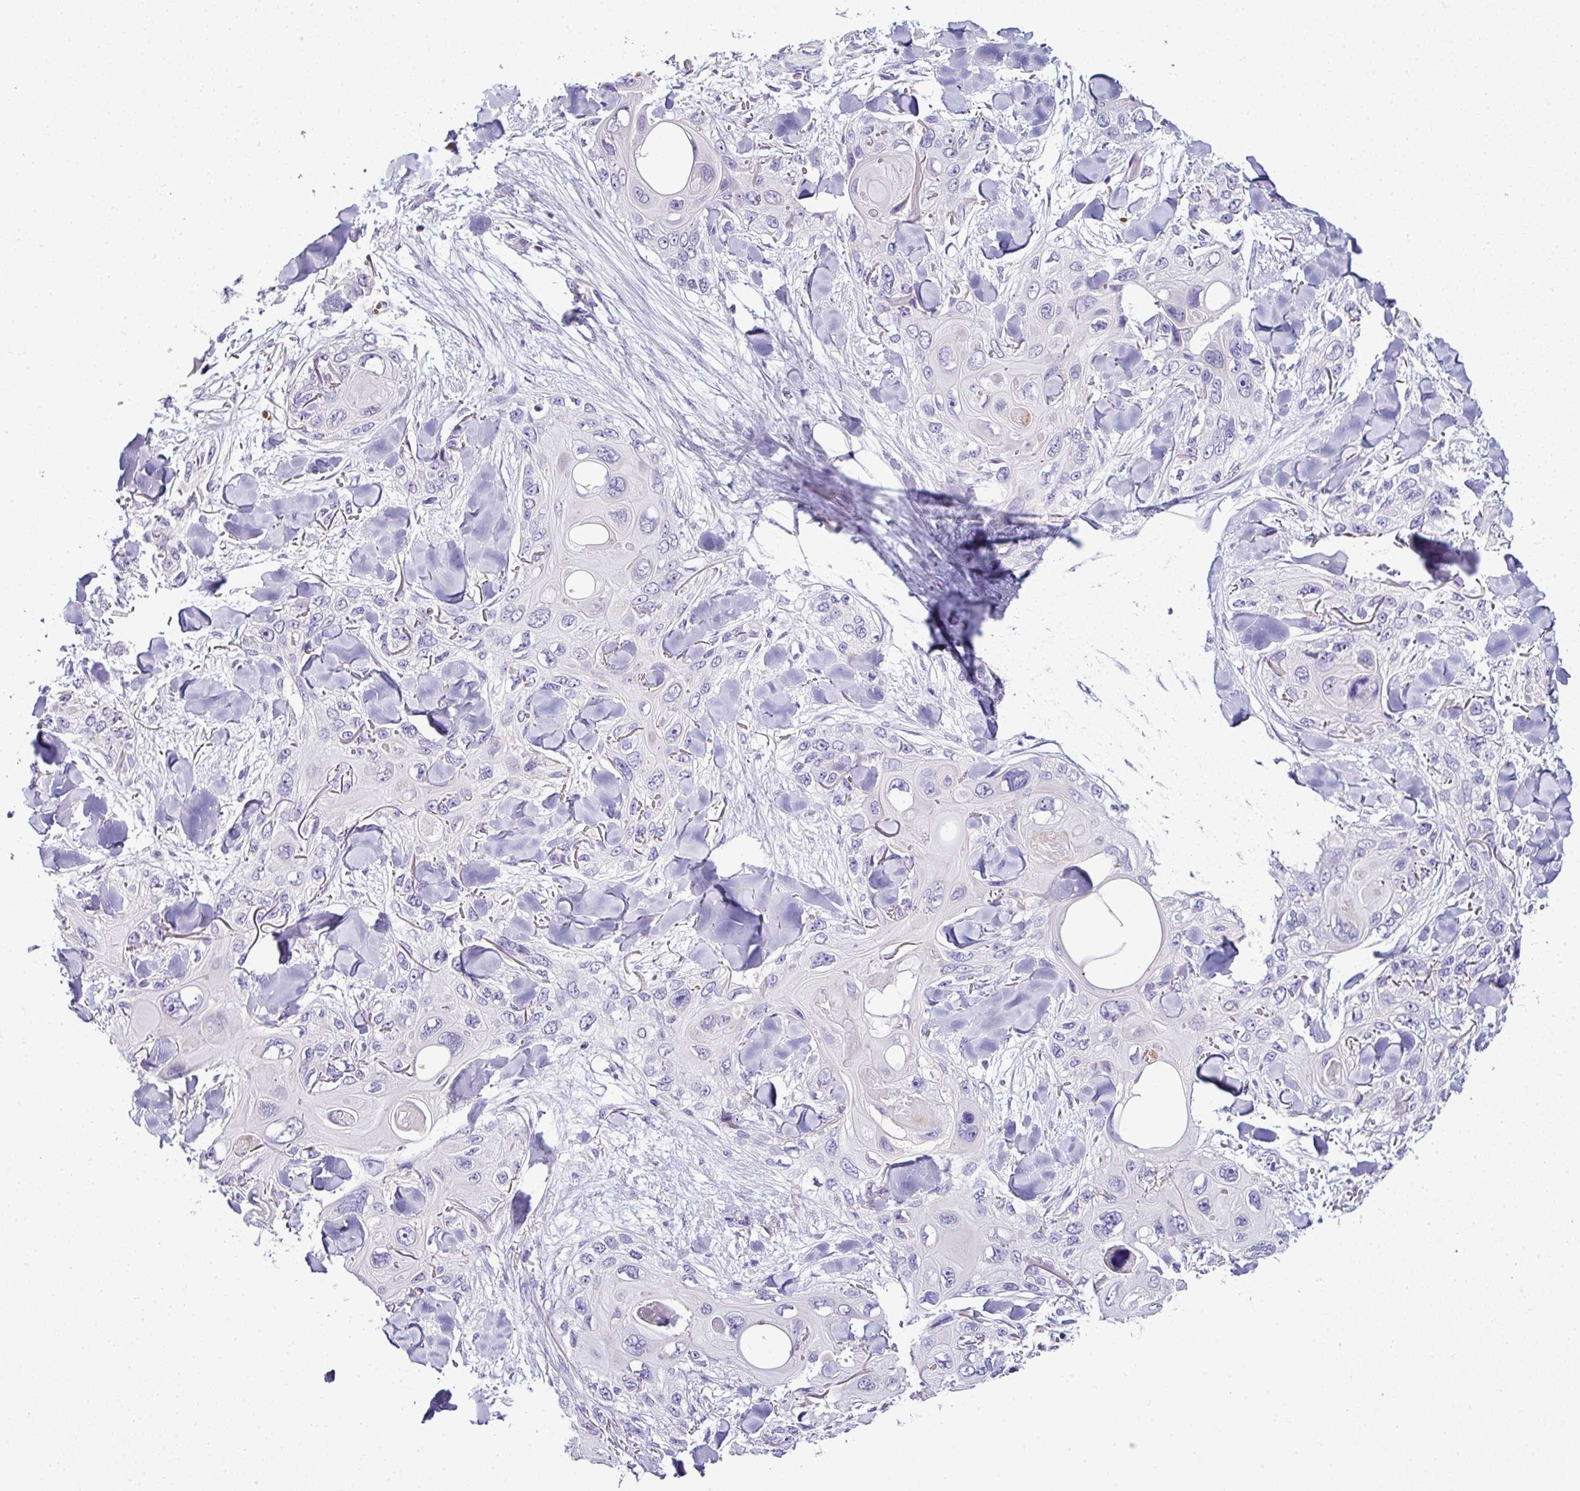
{"staining": {"intensity": "negative", "quantity": "none", "location": "none"}, "tissue": "skin cancer", "cell_type": "Tumor cells", "image_type": "cancer", "snomed": [{"axis": "morphology", "description": "Normal tissue, NOS"}, {"axis": "morphology", "description": "Squamous cell carcinoma, NOS"}, {"axis": "topography", "description": "Skin"}], "caption": "Skin squamous cell carcinoma stained for a protein using IHC shows no expression tumor cells.", "gene": "NAPSA", "patient": {"sex": "male", "age": 72}}